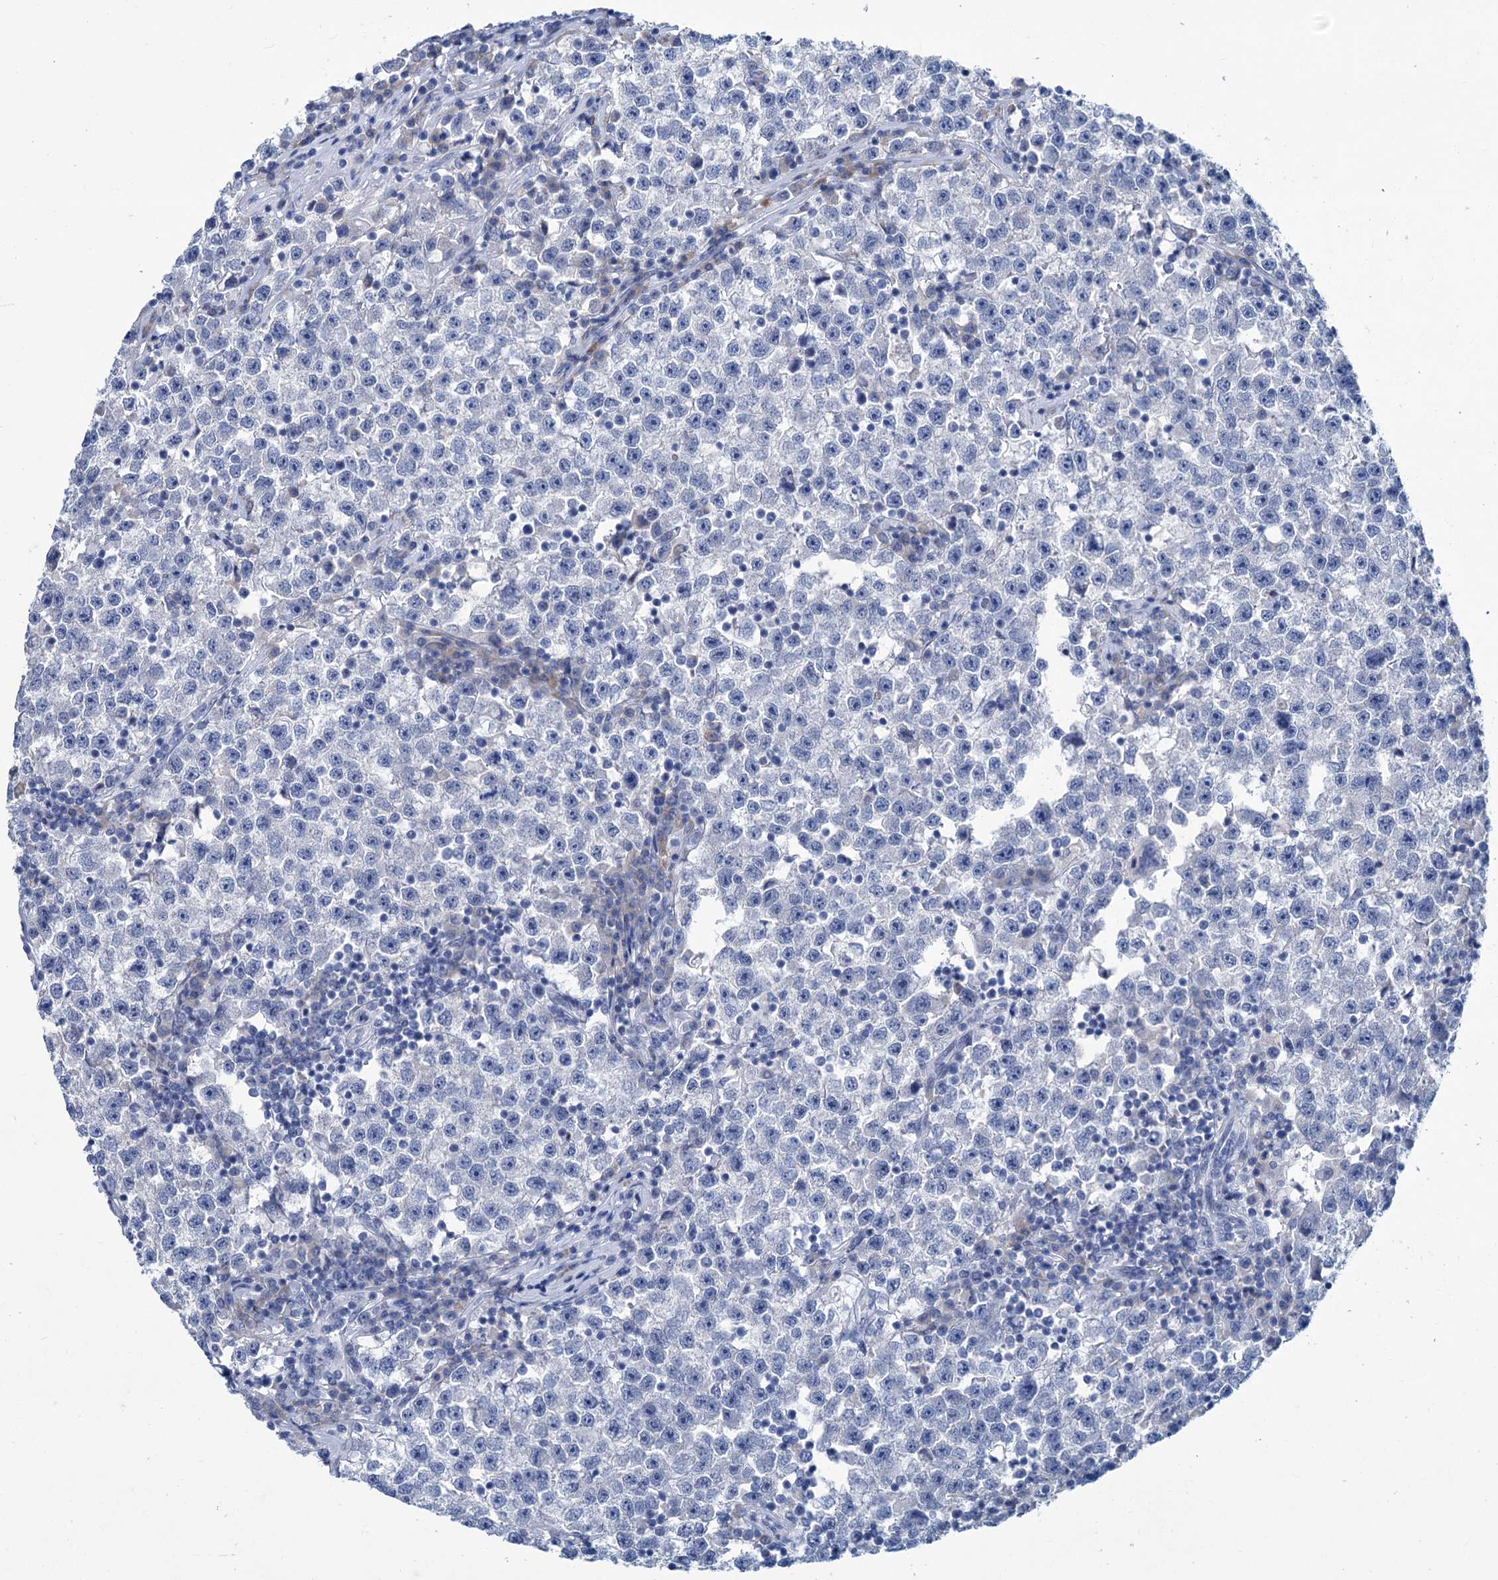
{"staining": {"intensity": "negative", "quantity": "none", "location": "none"}, "tissue": "testis cancer", "cell_type": "Tumor cells", "image_type": "cancer", "snomed": [{"axis": "morphology", "description": "Seminoma, NOS"}, {"axis": "topography", "description": "Testis"}], "caption": "Immunohistochemical staining of human testis cancer exhibits no significant expression in tumor cells. (Brightfield microscopy of DAB IHC at high magnification).", "gene": "NEU3", "patient": {"sex": "male", "age": 22}}